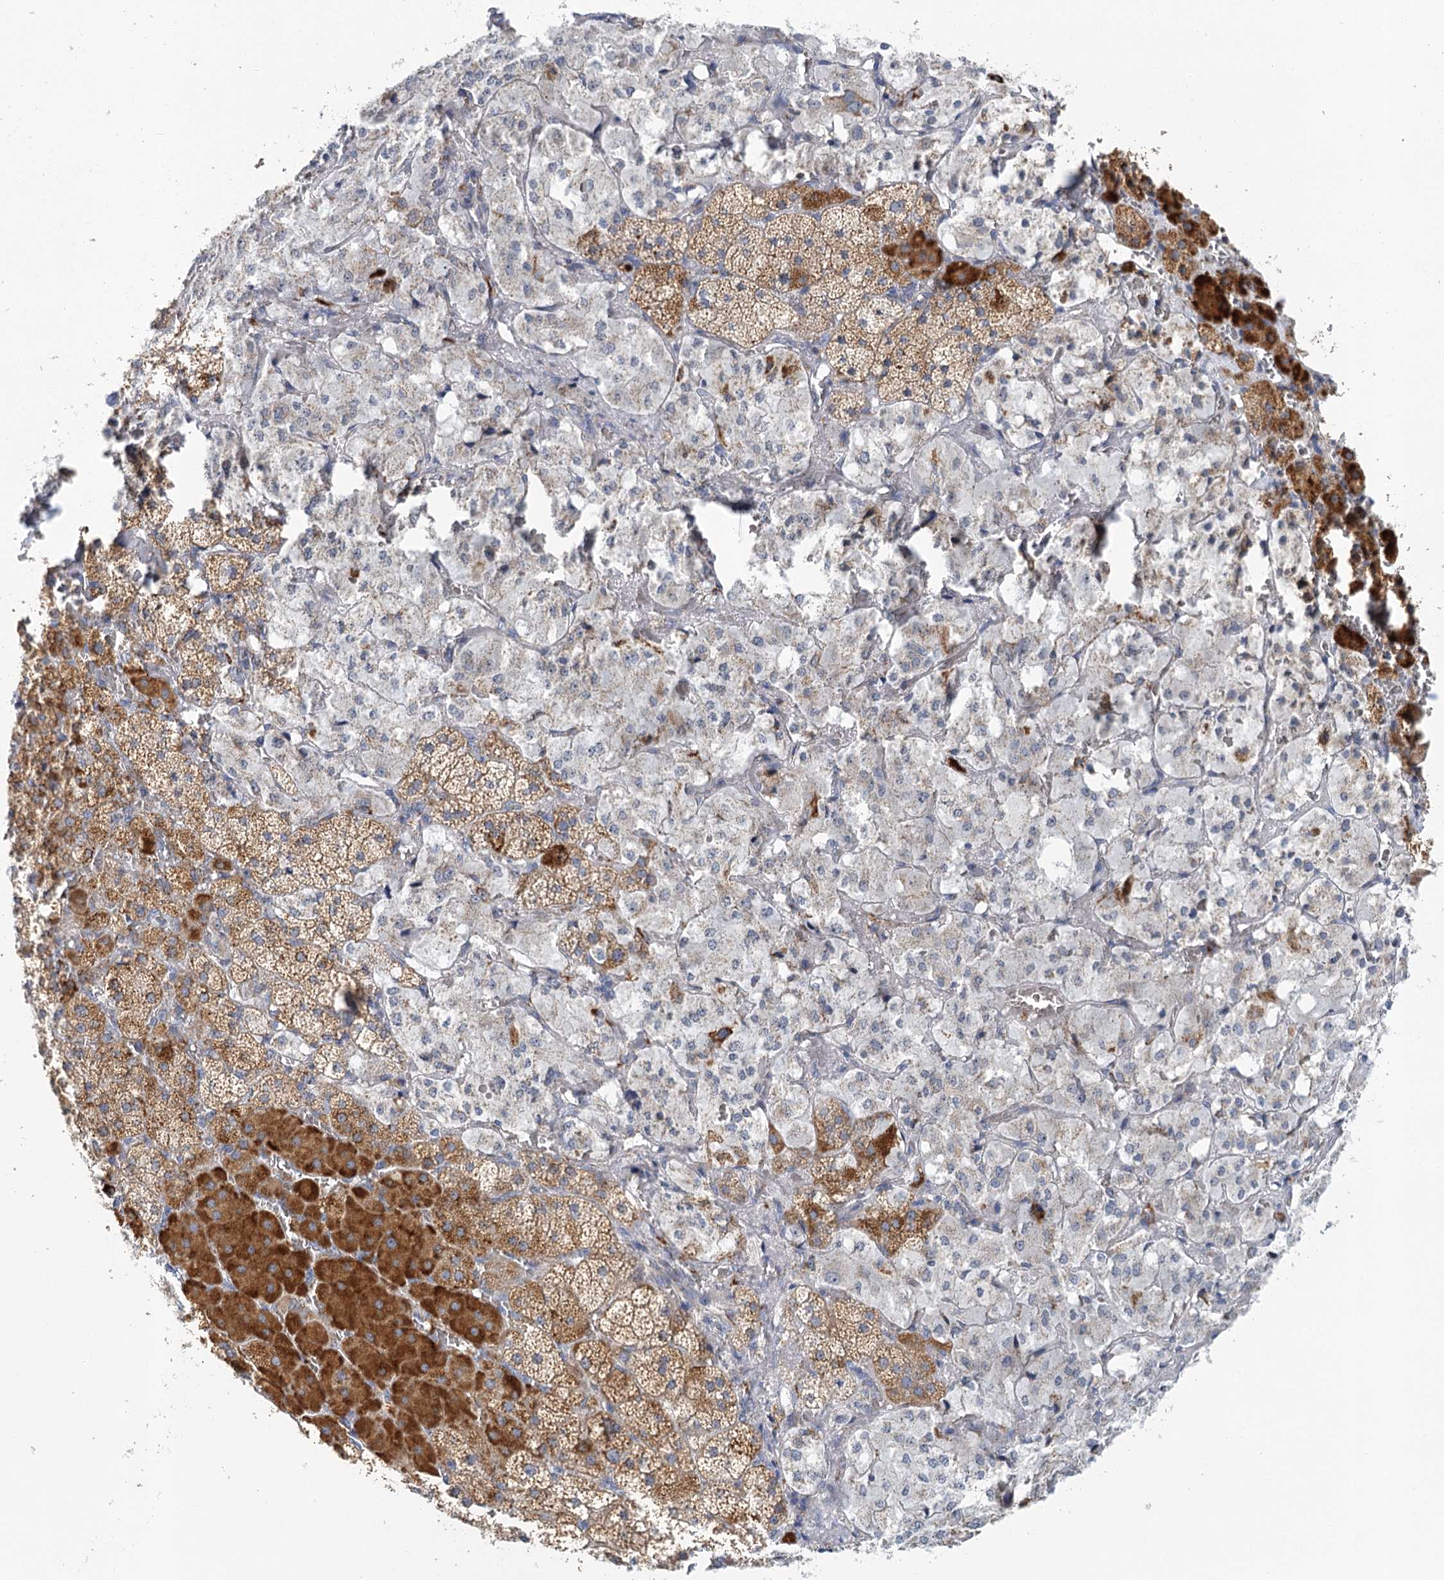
{"staining": {"intensity": "strong", "quantity": "25%-75%", "location": "cytoplasmic/membranous"}, "tissue": "adrenal gland", "cell_type": "Glandular cells", "image_type": "normal", "snomed": [{"axis": "morphology", "description": "Normal tissue, NOS"}, {"axis": "topography", "description": "Adrenal gland"}], "caption": "DAB immunohistochemical staining of unremarkable adrenal gland shows strong cytoplasmic/membranous protein expression in approximately 25%-75% of glandular cells.", "gene": "LSS", "patient": {"sex": "male", "age": 57}}